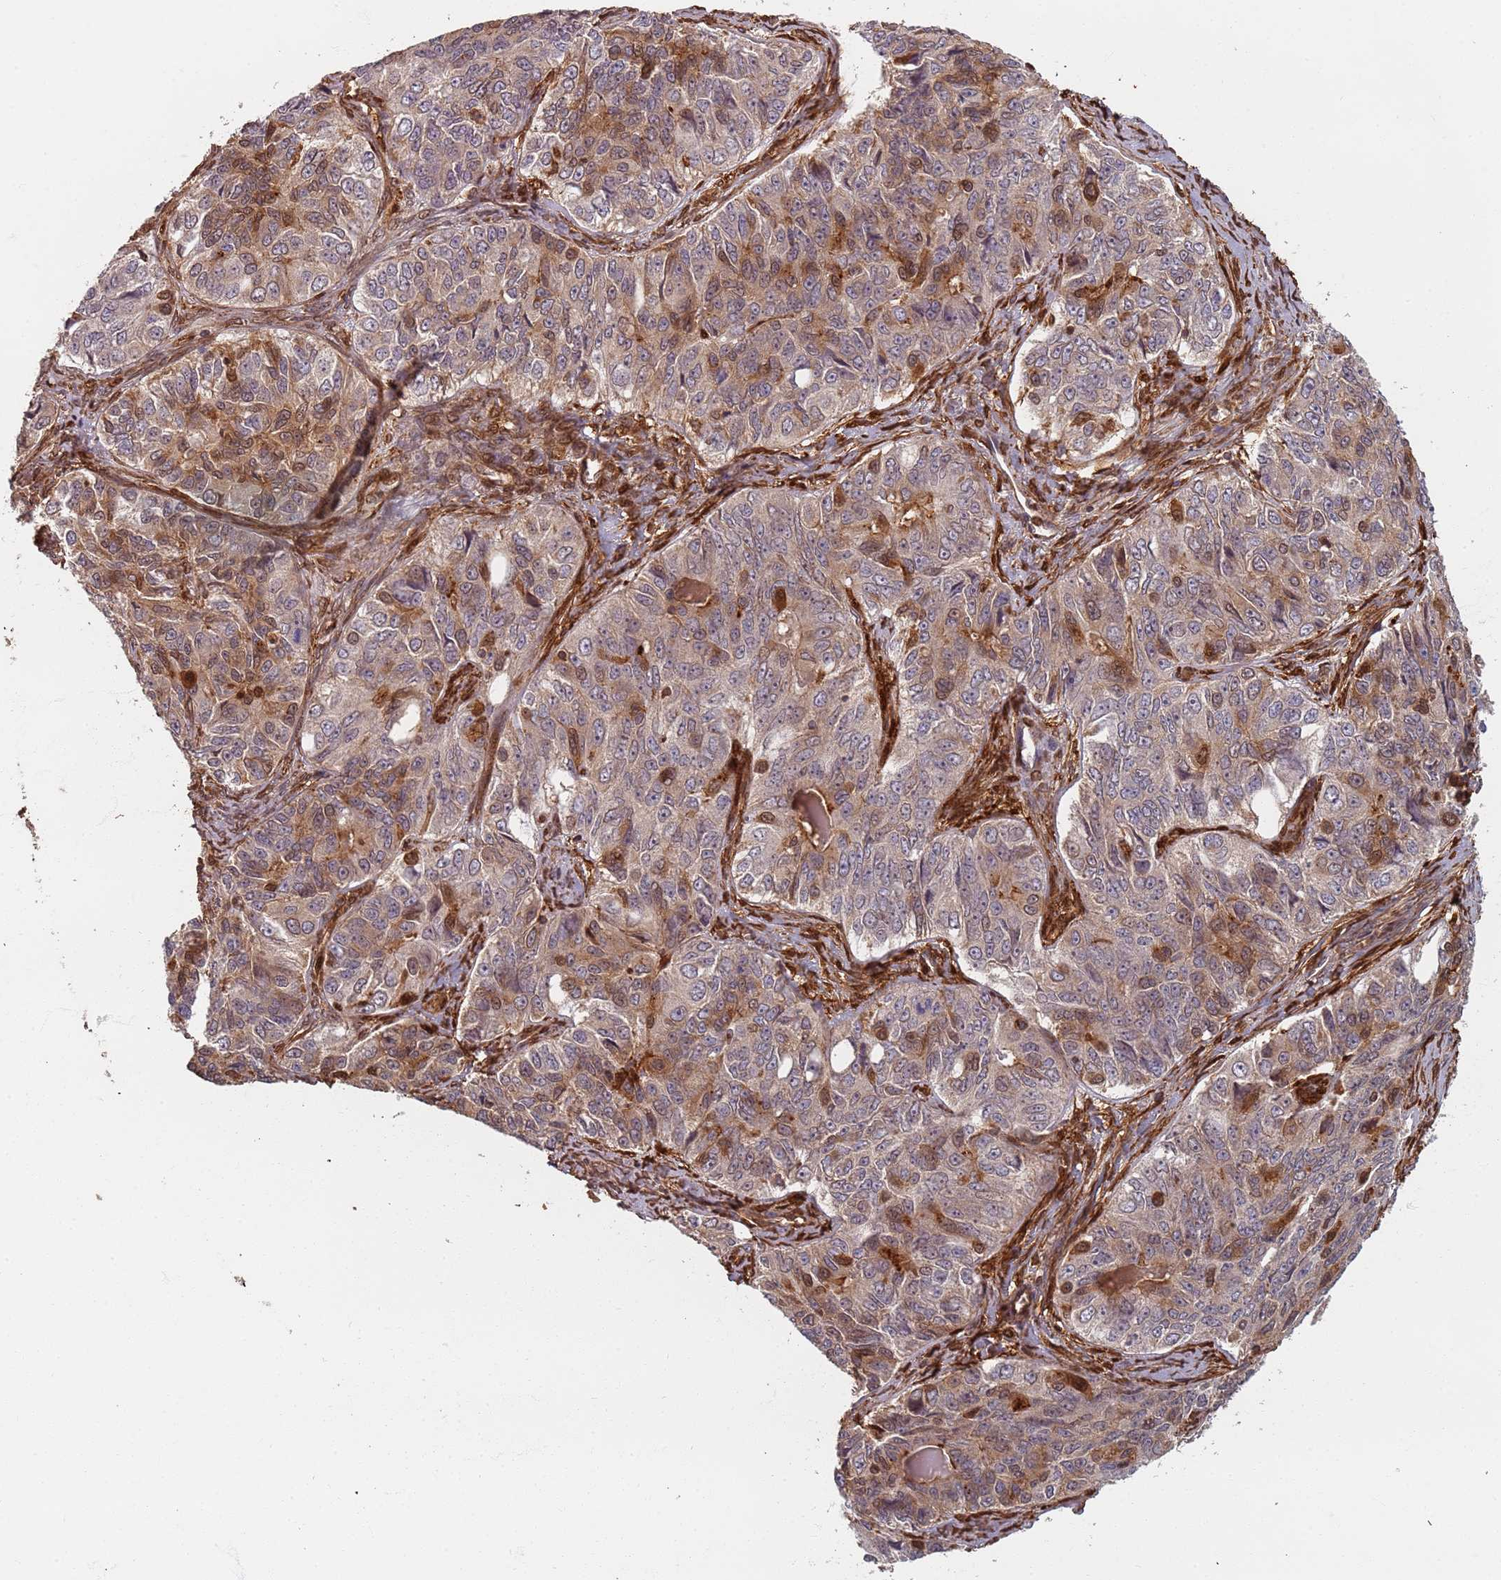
{"staining": {"intensity": "moderate", "quantity": "<25%", "location": "cytoplasmic/membranous,nuclear"}, "tissue": "ovarian cancer", "cell_type": "Tumor cells", "image_type": "cancer", "snomed": [{"axis": "morphology", "description": "Carcinoma, endometroid"}, {"axis": "topography", "description": "Ovary"}], "caption": "Ovarian cancer stained for a protein (brown) demonstrates moderate cytoplasmic/membranous and nuclear positive expression in about <25% of tumor cells.", "gene": "SDCCAG8", "patient": {"sex": "female", "age": 51}}